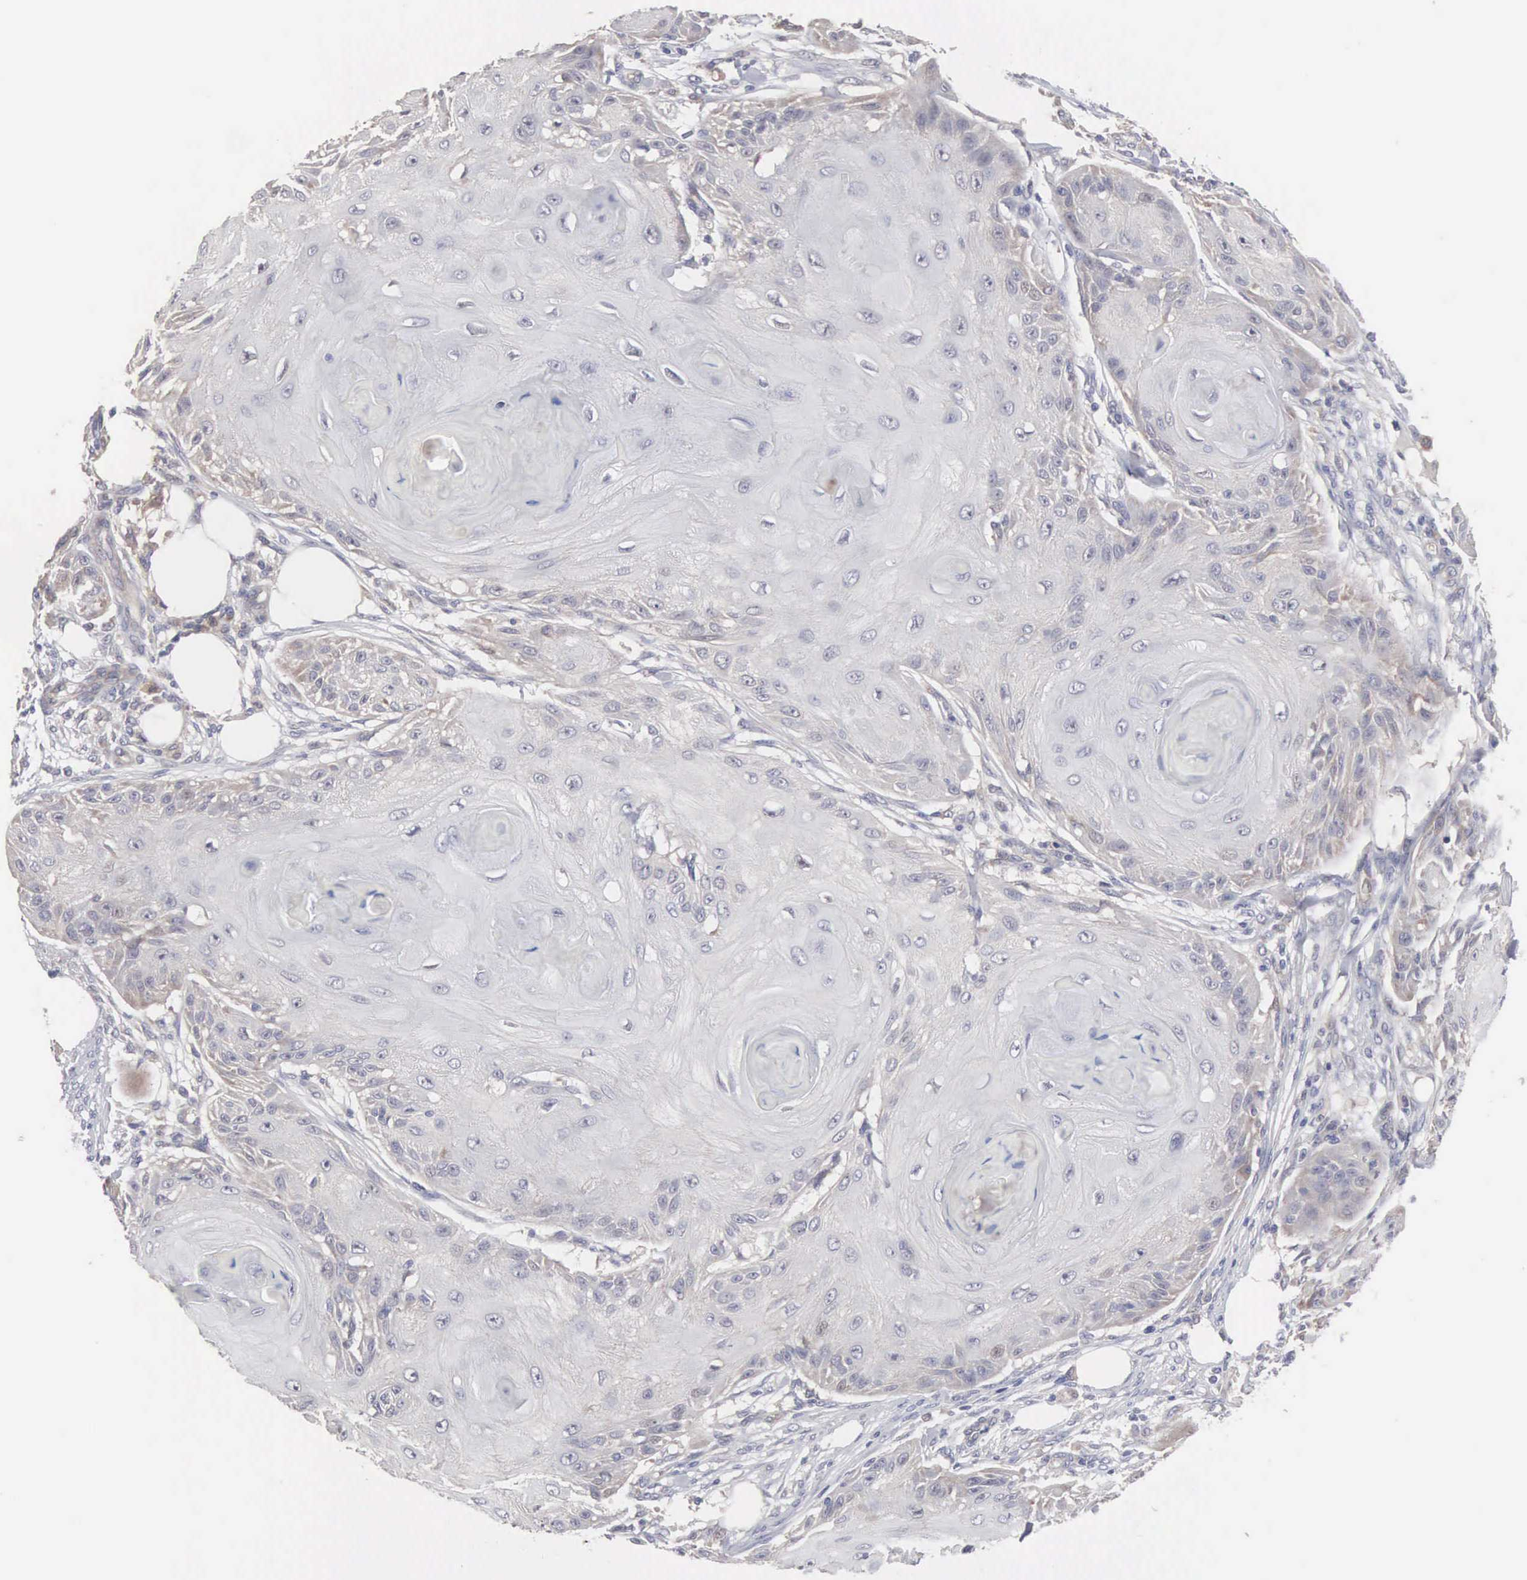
{"staining": {"intensity": "weak", "quantity": "<25%", "location": "cytoplasmic/membranous"}, "tissue": "skin cancer", "cell_type": "Tumor cells", "image_type": "cancer", "snomed": [{"axis": "morphology", "description": "Squamous cell carcinoma, NOS"}, {"axis": "topography", "description": "Skin"}], "caption": "Immunohistochemistry (IHC) image of neoplastic tissue: skin squamous cell carcinoma stained with DAB demonstrates no significant protein expression in tumor cells.", "gene": "INF2", "patient": {"sex": "female", "age": 88}}